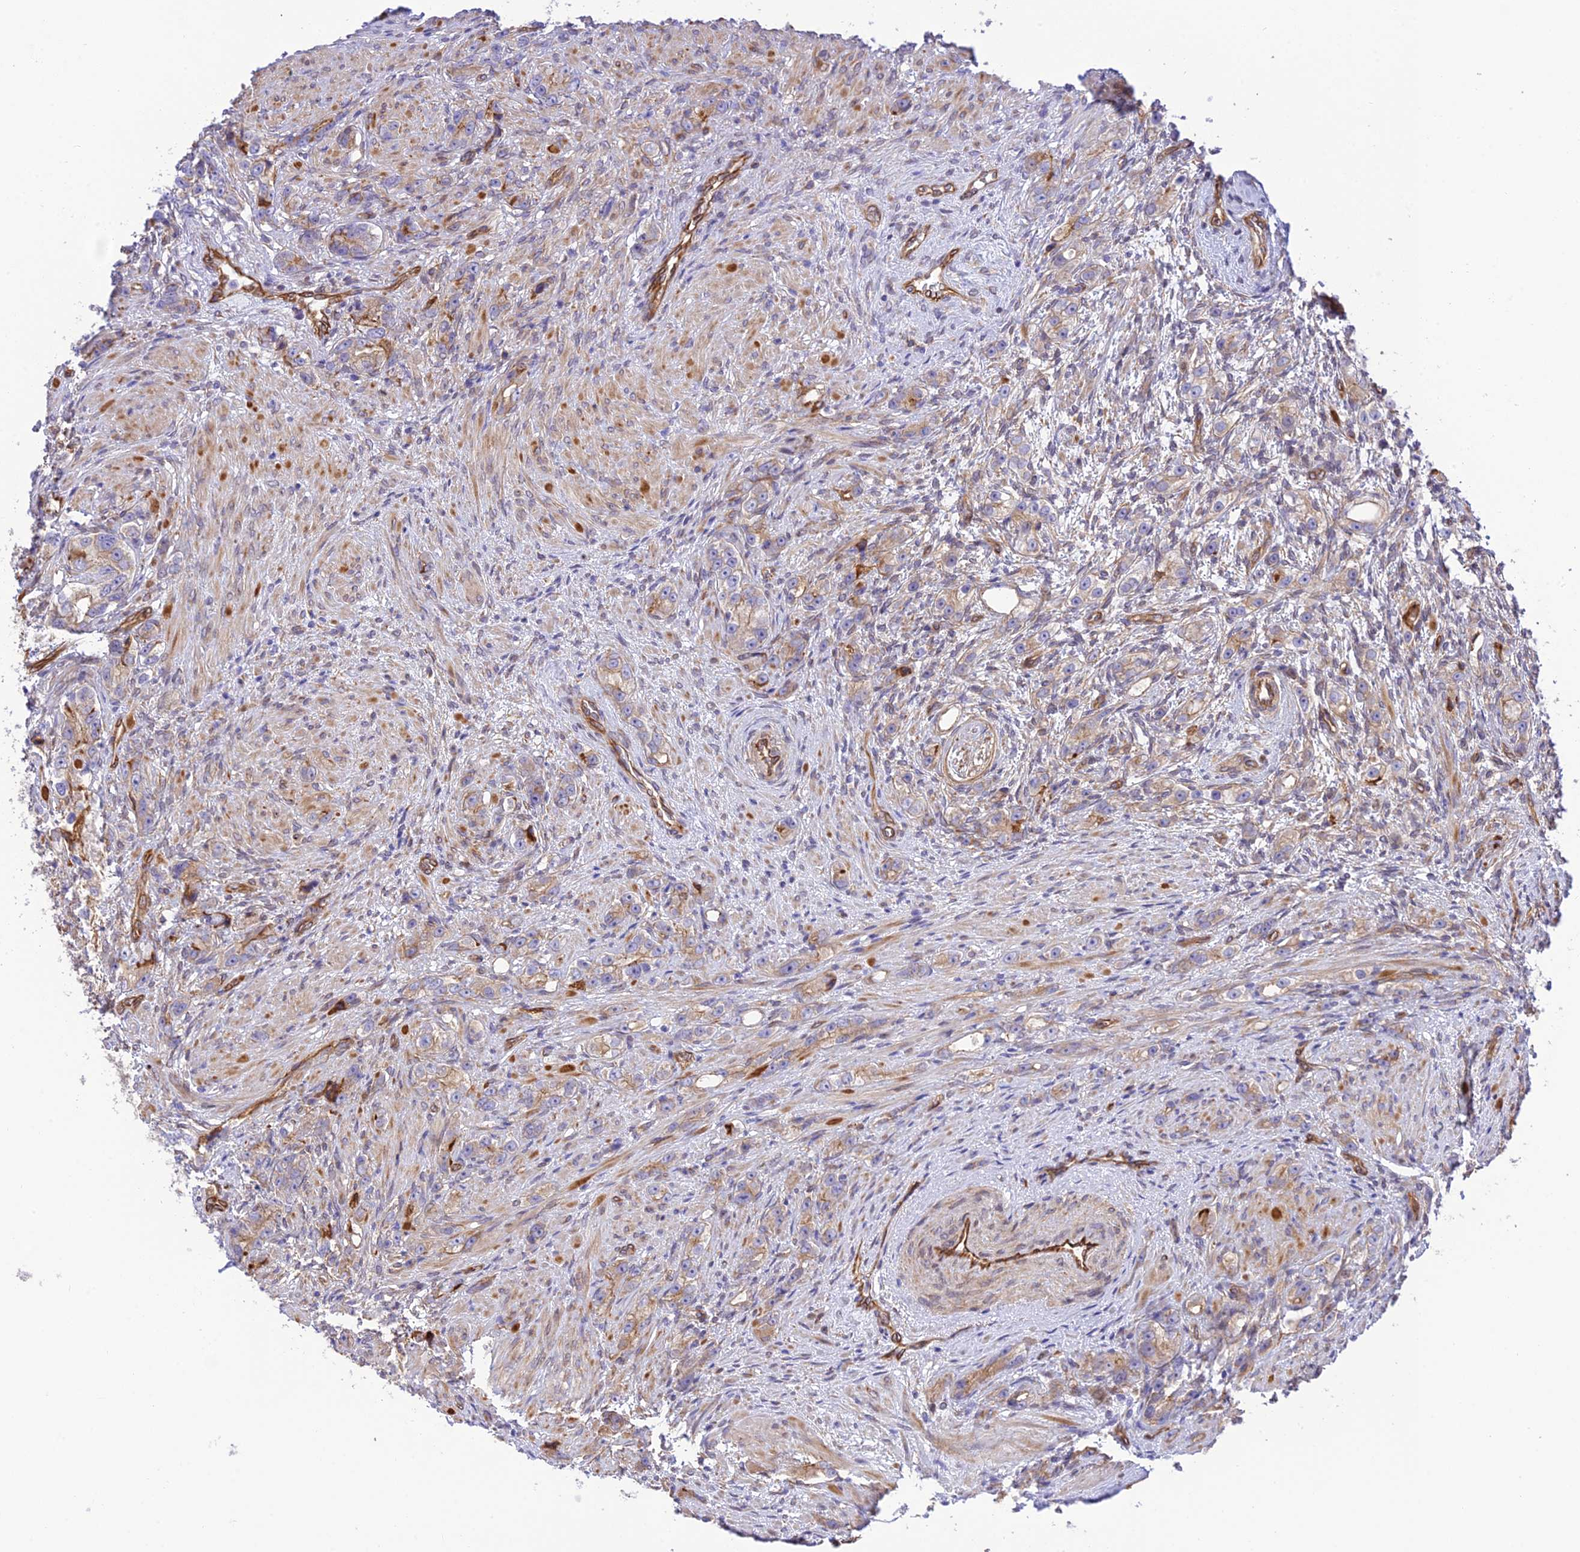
{"staining": {"intensity": "moderate", "quantity": "<25%", "location": "cytoplasmic/membranous"}, "tissue": "prostate cancer", "cell_type": "Tumor cells", "image_type": "cancer", "snomed": [{"axis": "morphology", "description": "Adenocarcinoma, High grade"}, {"axis": "topography", "description": "Prostate"}], "caption": "Prostate cancer (adenocarcinoma (high-grade)) stained with a brown dye shows moderate cytoplasmic/membranous positive expression in about <25% of tumor cells.", "gene": "EXOC3L4", "patient": {"sex": "male", "age": 63}}